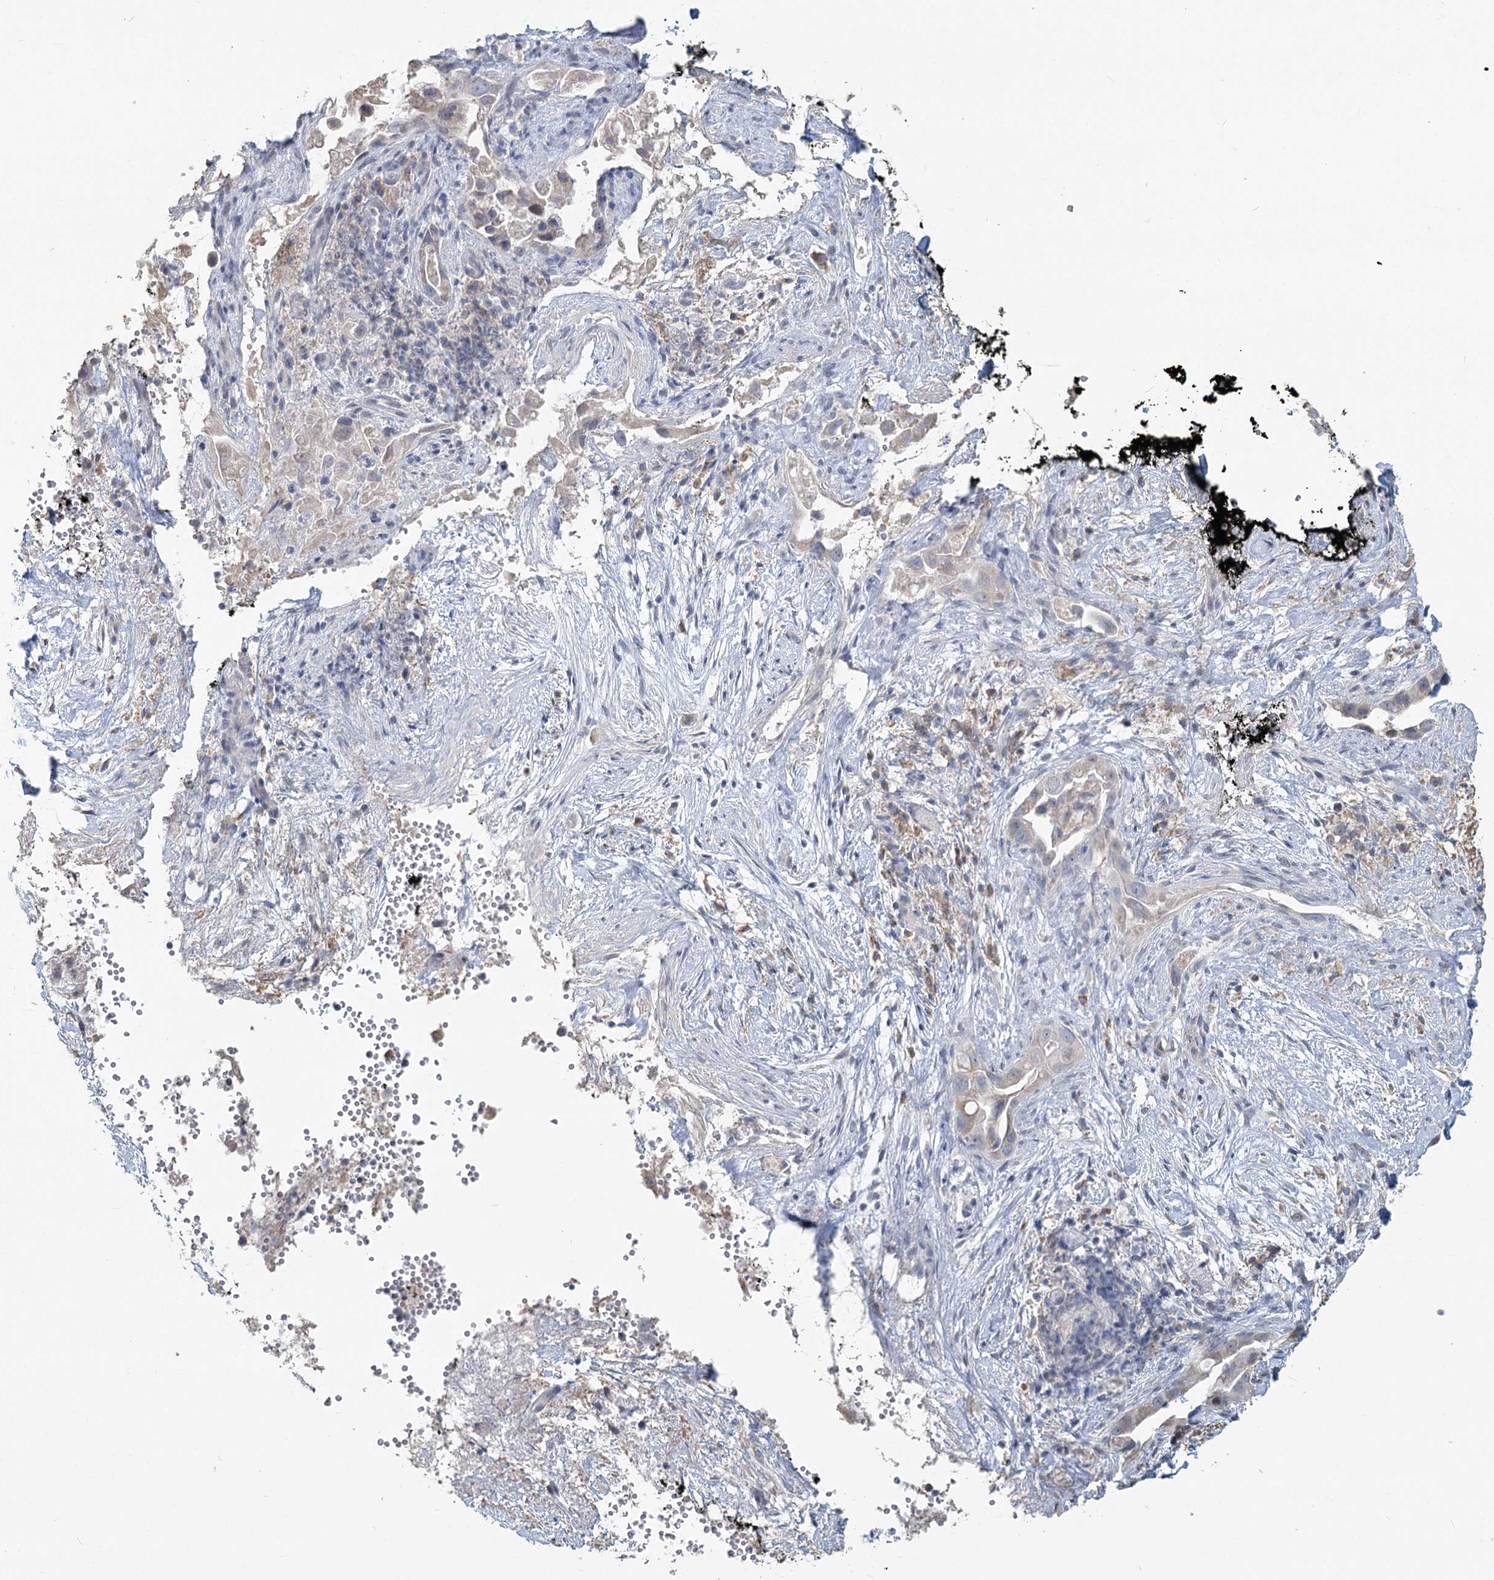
{"staining": {"intensity": "weak", "quantity": "<25%", "location": "cytoplasmic/membranous"}, "tissue": "pancreatic cancer", "cell_type": "Tumor cells", "image_type": "cancer", "snomed": [{"axis": "morphology", "description": "Inflammation, NOS"}, {"axis": "morphology", "description": "Adenocarcinoma, NOS"}, {"axis": "topography", "description": "Pancreas"}], "caption": "This micrograph is of pancreatic adenocarcinoma stained with immunohistochemistry to label a protein in brown with the nuclei are counter-stained blue. There is no expression in tumor cells. (Stains: DAB (3,3'-diaminobenzidine) immunohistochemistry (IHC) with hematoxylin counter stain, Microscopy: brightfield microscopy at high magnification).", "gene": "SLC9A3", "patient": {"sex": "female", "age": 56}}